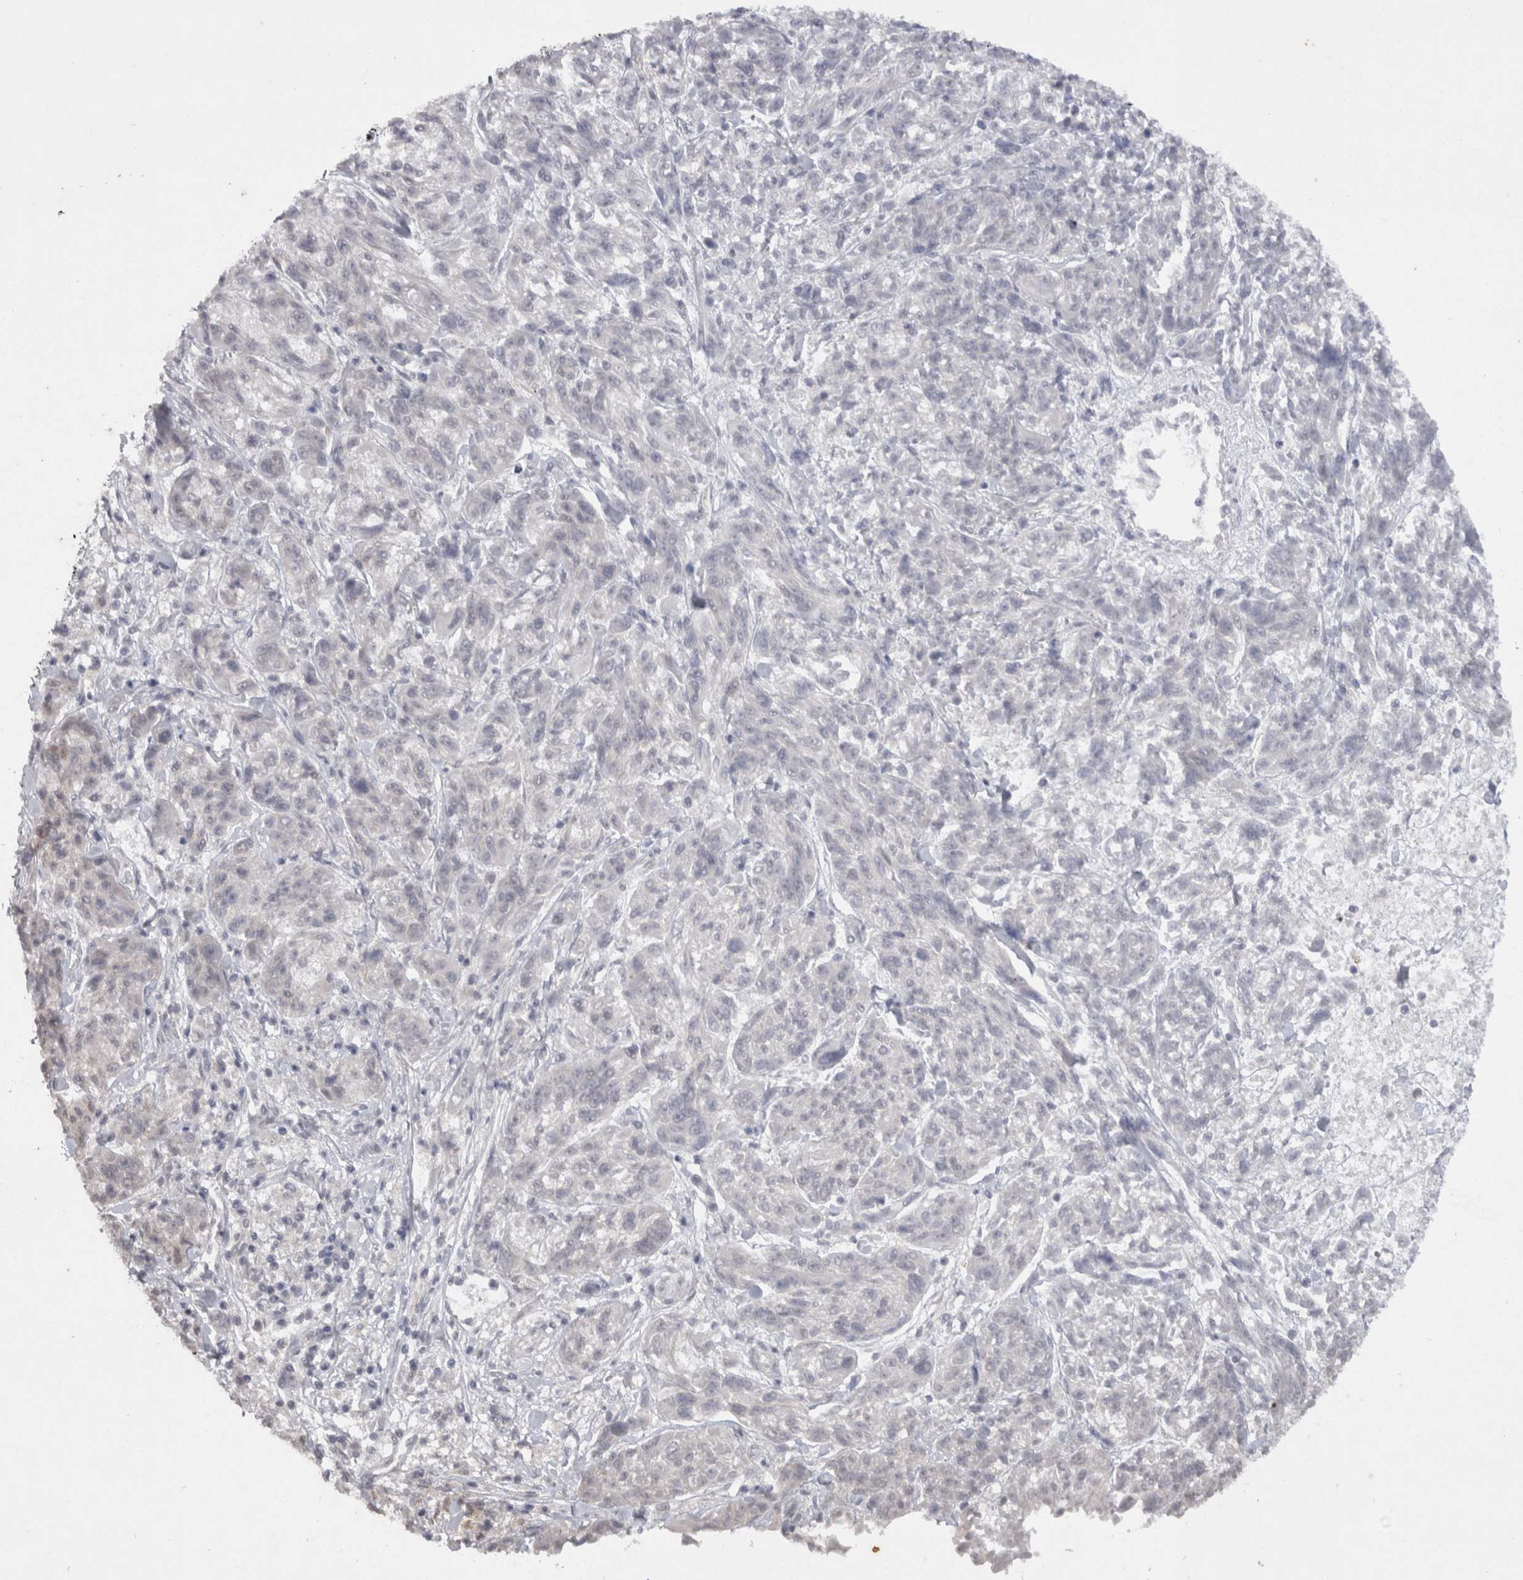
{"staining": {"intensity": "negative", "quantity": "none", "location": "none"}, "tissue": "melanoma", "cell_type": "Tumor cells", "image_type": "cancer", "snomed": [{"axis": "morphology", "description": "Malignant melanoma, NOS"}, {"axis": "topography", "description": "Skin"}], "caption": "Tumor cells show no significant staining in malignant melanoma.", "gene": "DDX4", "patient": {"sex": "male", "age": 53}}